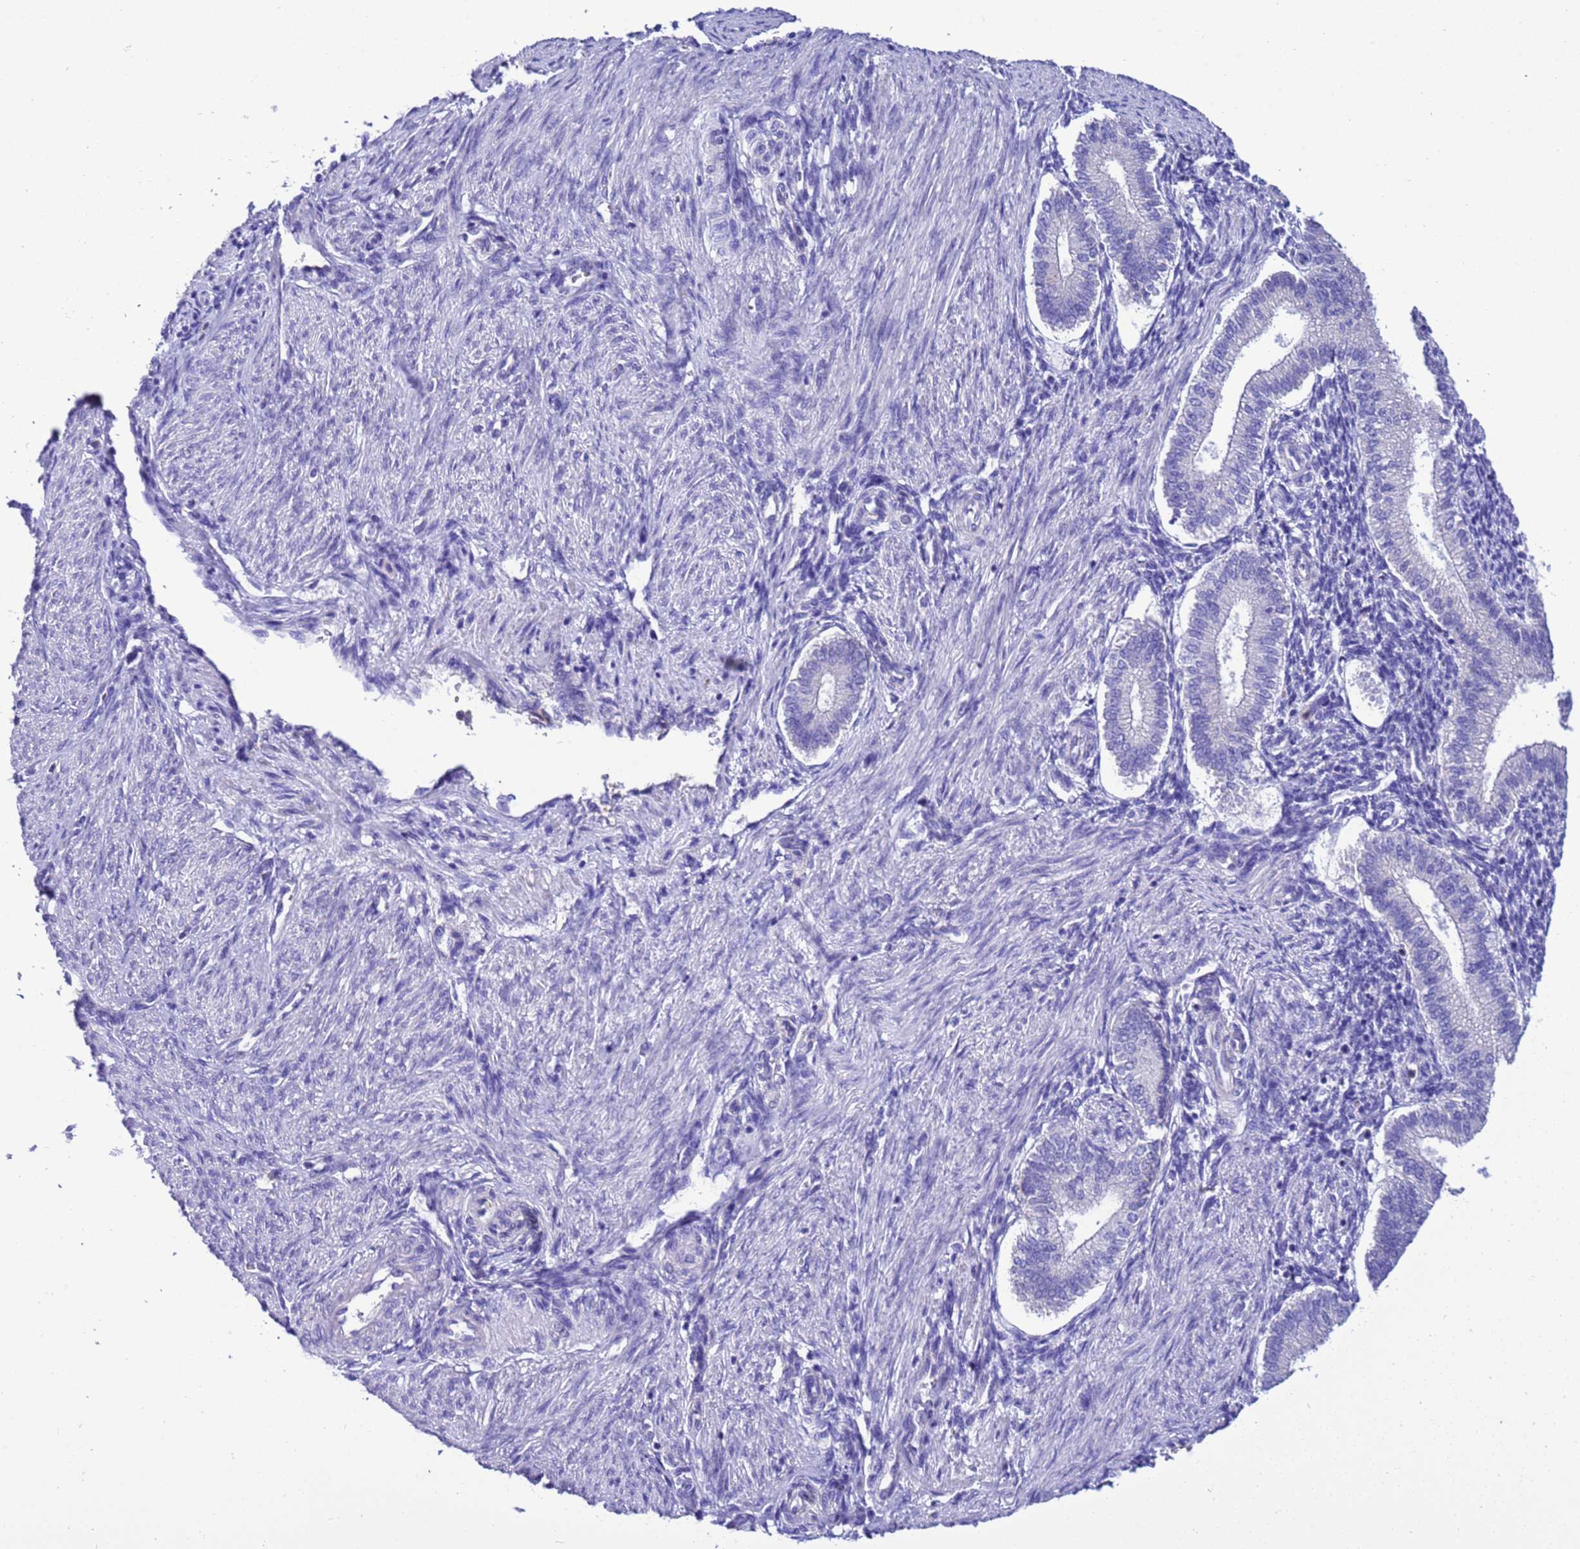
{"staining": {"intensity": "negative", "quantity": "none", "location": "none"}, "tissue": "endometrium", "cell_type": "Cells in endometrial stroma", "image_type": "normal", "snomed": [{"axis": "morphology", "description": "Normal tissue, NOS"}, {"axis": "topography", "description": "Endometrium"}], "caption": "Immunohistochemistry (IHC) histopathology image of benign endometrium stained for a protein (brown), which demonstrates no staining in cells in endometrial stroma. The staining was performed using DAB (3,3'-diaminobenzidine) to visualize the protein expression in brown, while the nuclei were stained in blue with hematoxylin (Magnification: 20x).", "gene": "KICS2", "patient": {"sex": "female", "age": 25}}